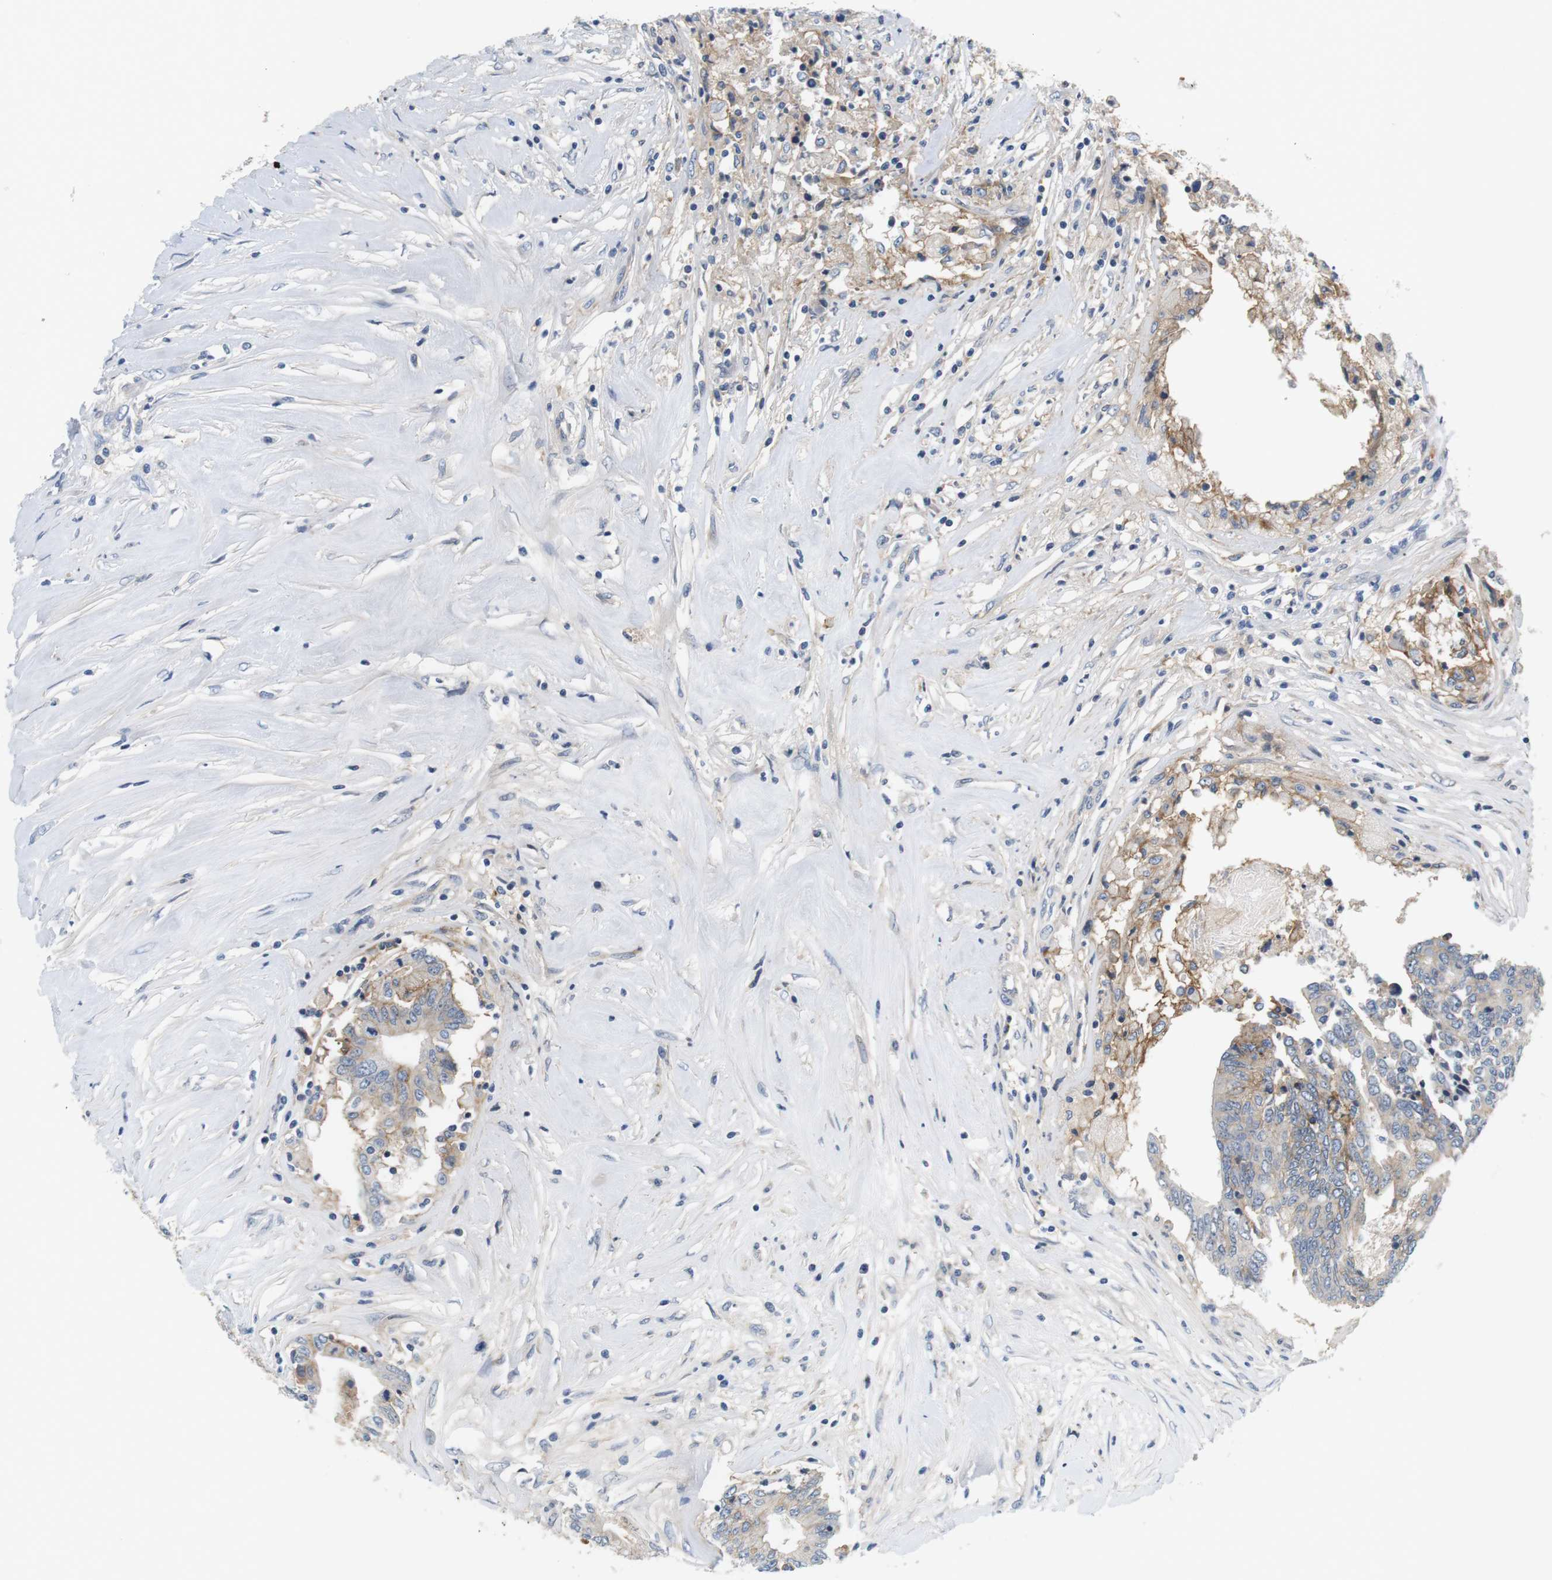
{"staining": {"intensity": "negative", "quantity": "none", "location": "none"}, "tissue": "colorectal cancer", "cell_type": "Tumor cells", "image_type": "cancer", "snomed": [{"axis": "morphology", "description": "Adenocarcinoma, NOS"}, {"axis": "topography", "description": "Rectum"}], "caption": "Immunohistochemistry (IHC) micrograph of human colorectal cancer stained for a protein (brown), which reveals no staining in tumor cells.", "gene": "SLC30A1", "patient": {"sex": "male", "age": 63}}